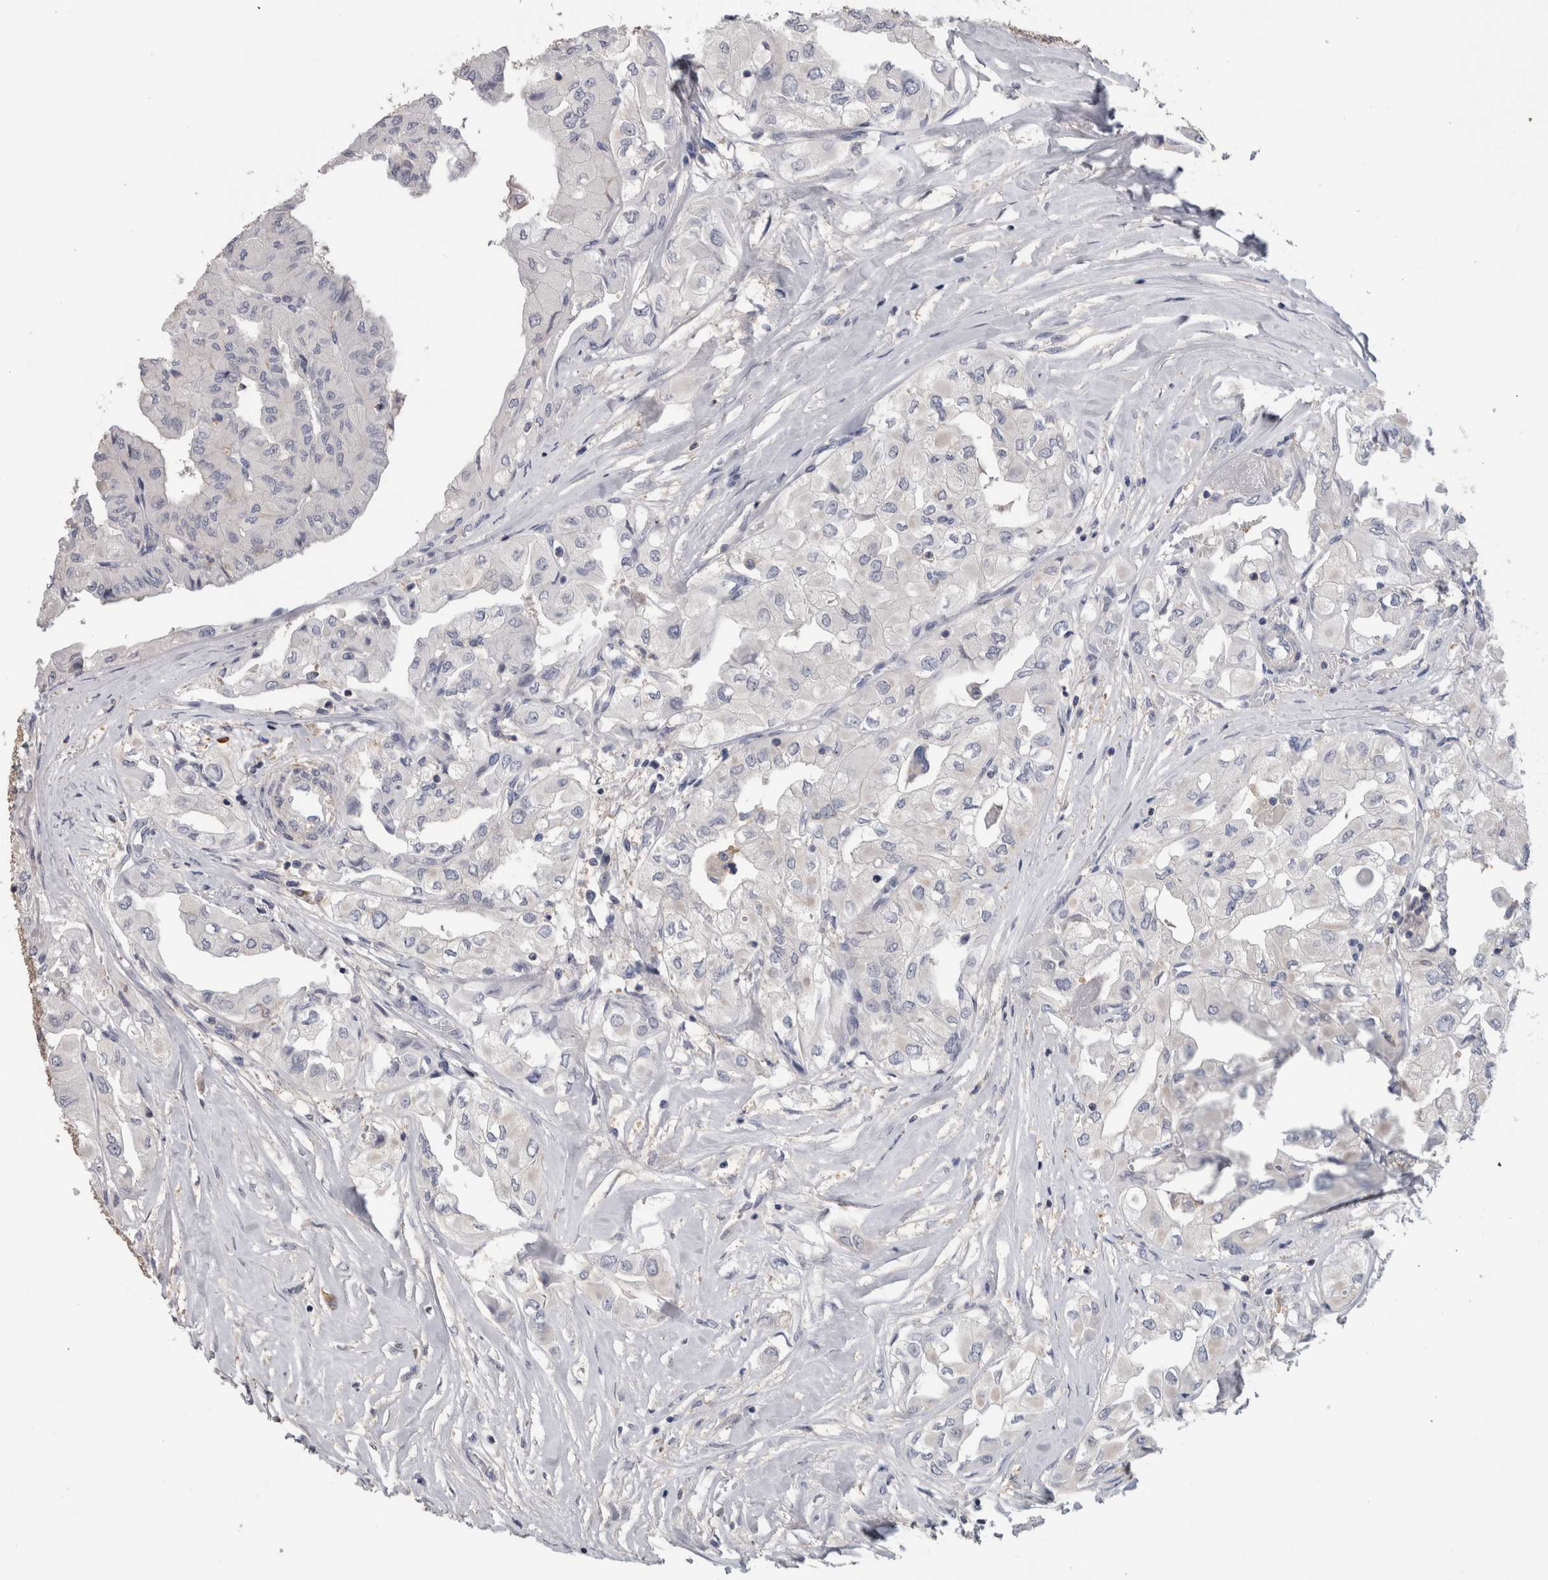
{"staining": {"intensity": "negative", "quantity": "none", "location": "none"}, "tissue": "thyroid cancer", "cell_type": "Tumor cells", "image_type": "cancer", "snomed": [{"axis": "morphology", "description": "Papillary adenocarcinoma, NOS"}, {"axis": "topography", "description": "Thyroid gland"}], "caption": "Immunohistochemistry (IHC) image of thyroid papillary adenocarcinoma stained for a protein (brown), which demonstrates no staining in tumor cells.", "gene": "SCRN1", "patient": {"sex": "female", "age": 59}}